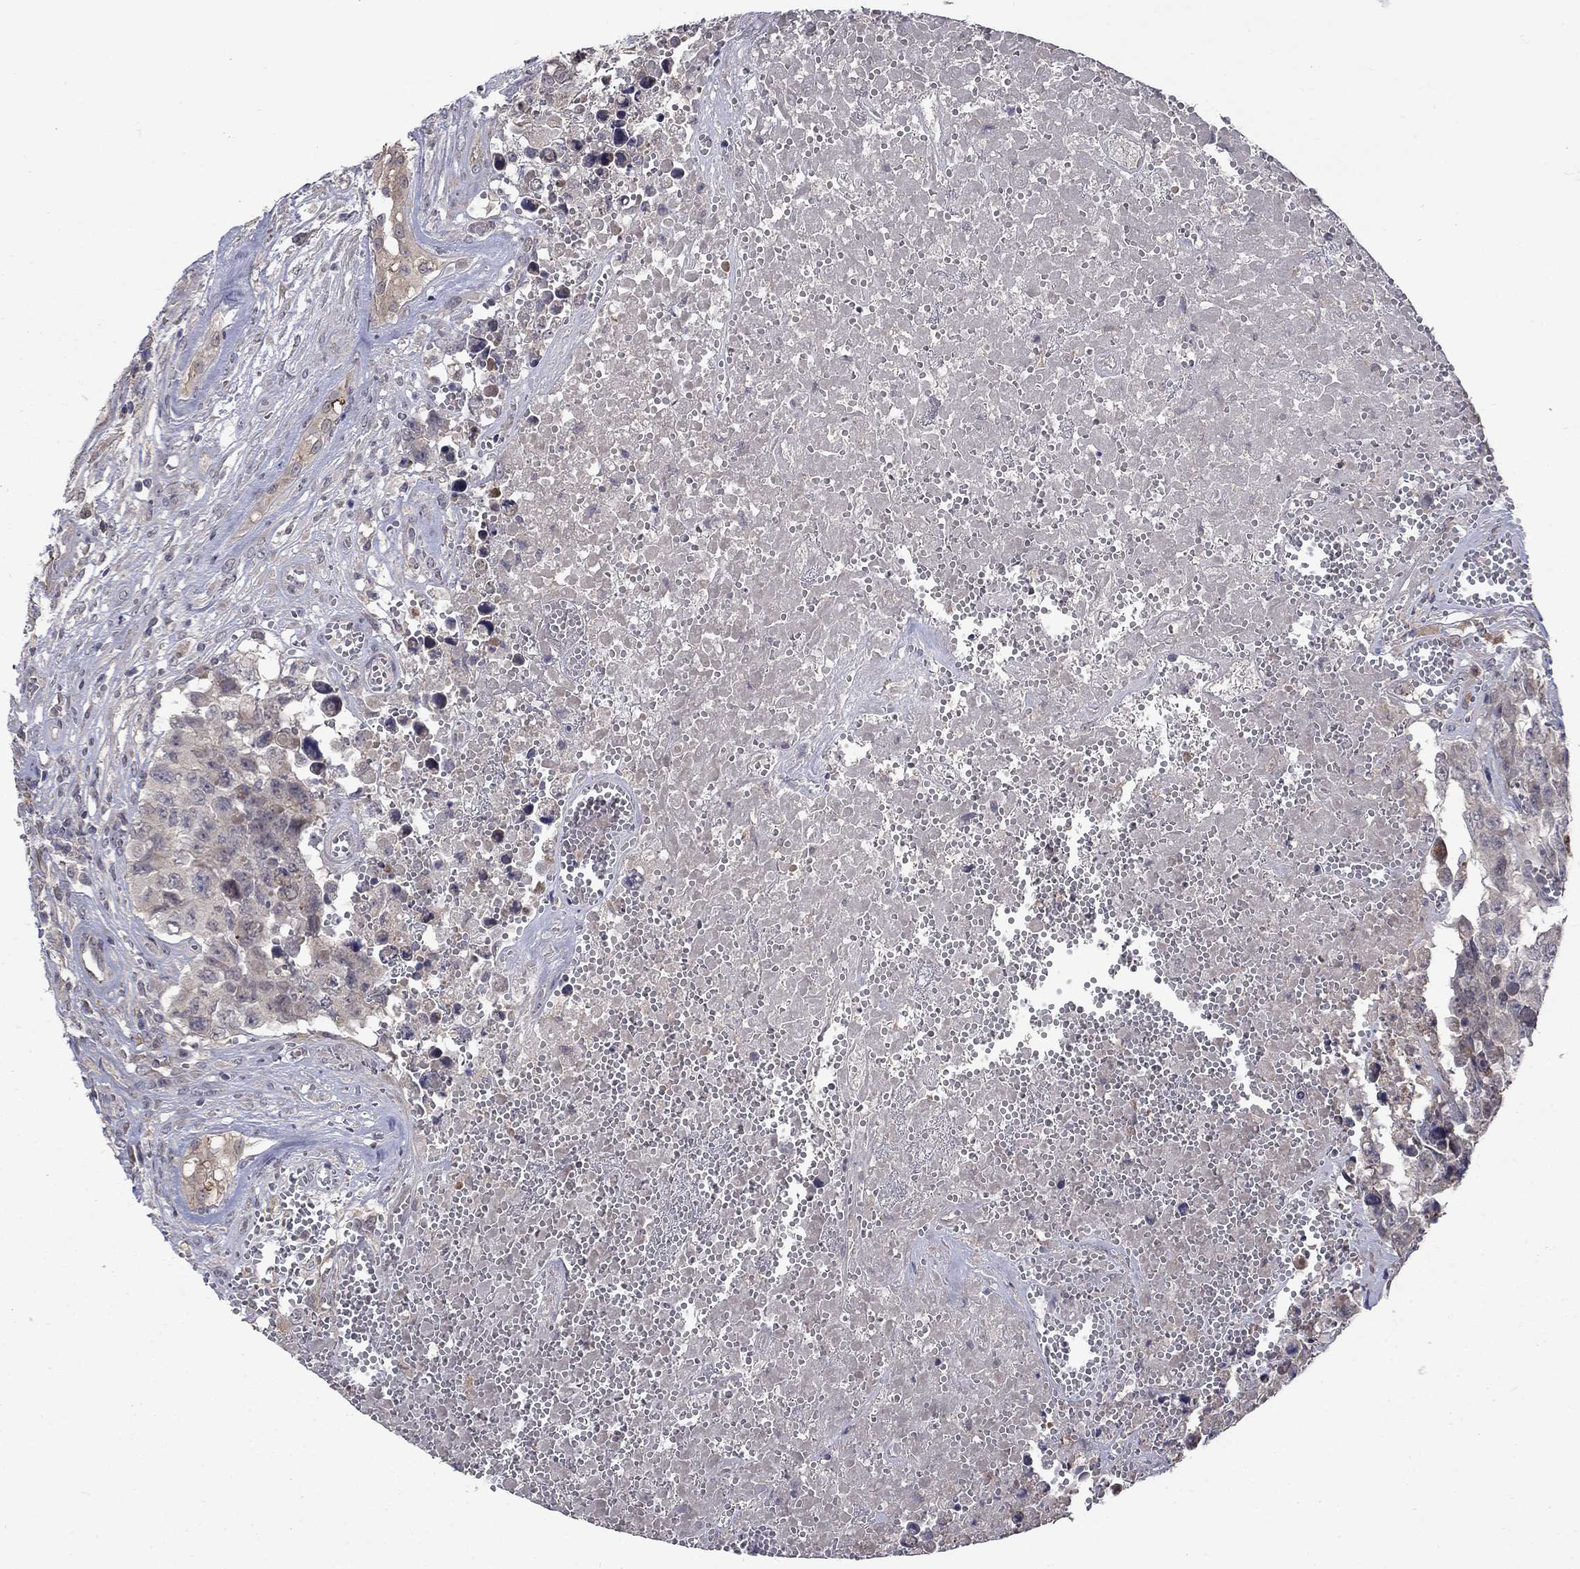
{"staining": {"intensity": "negative", "quantity": "none", "location": "none"}, "tissue": "testis cancer", "cell_type": "Tumor cells", "image_type": "cancer", "snomed": [{"axis": "morphology", "description": "Carcinoma, Embryonal, NOS"}, {"axis": "topography", "description": "Testis"}], "caption": "Protein analysis of embryonal carcinoma (testis) shows no significant staining in tumor cells.", "gene": "FAM3B", "patient": {"sex": "male", "age": 23}}